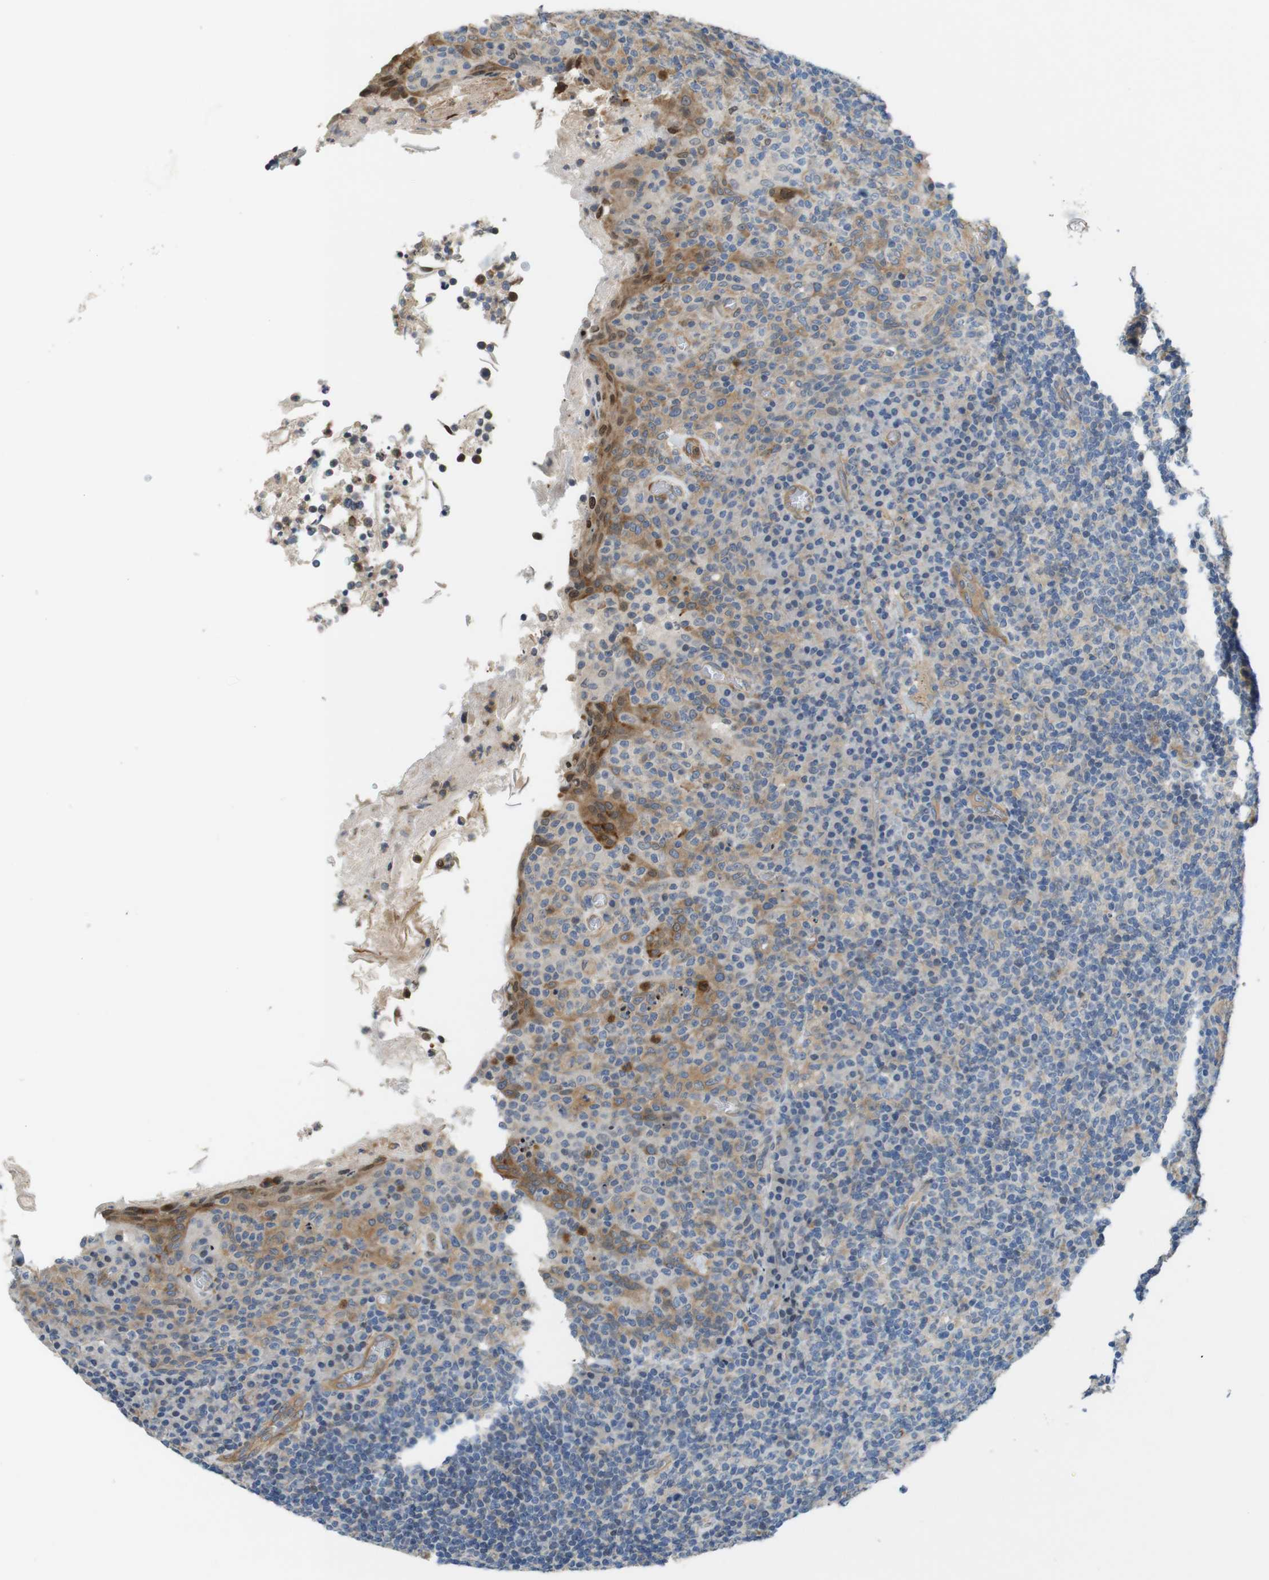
{"staining": {"intensity": "negative", "quantity": "none", "location": "none"}, "tissue": "tonsil", "cell_type": "Germinal center cells", "image_type": "normal", "snomed": [{"axis": "morphology", "description": "Normal tissue, NOS"}, {"axis": "topography", "description": "Tonsil"}], "caption": "Protein analysis of normal tonsil exhibits no significant expression in germinal center cells.", "gene": "PCDH10", "patient": {"sex": "male", "age": 17}}